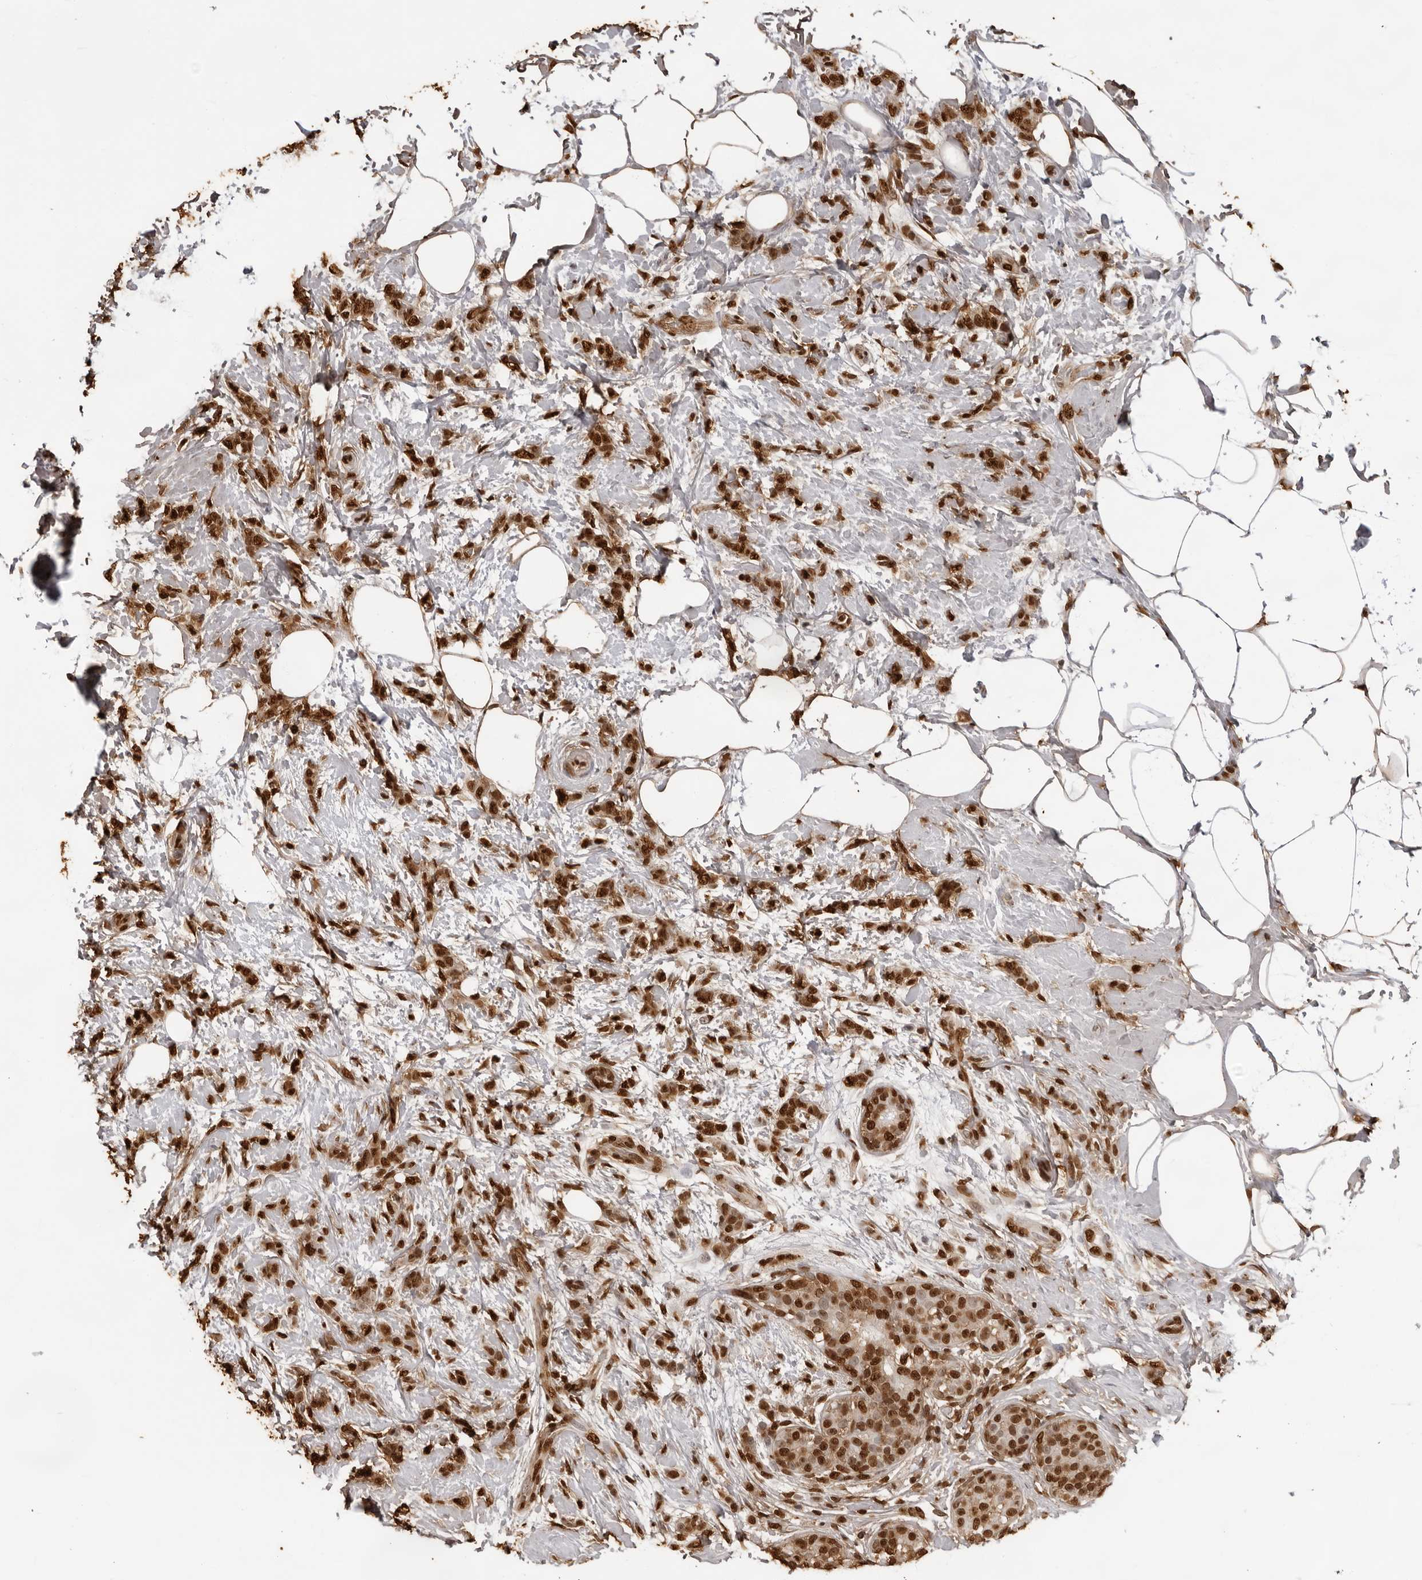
{"staining": {"intensity": "strong", "quantity": ">75%", "location": "cytoplasmic/membranous,nuclear"}, "tissue": "breast cancer", "cell_type": "Tumor cells", "image_type": "cancer", "snomed": [{"axis": "morphology", "description": "Lobular carcinoma, in situ"}, {"axis": "morphology", "description": "Lobular carcinoma"}, {"axis": "topography", "description": "Breast"}], "caption": "IHC image of lobular carcinoma in situ (breast) stained for a protein (brown), which reveals high levels of strong cytoplasmic/membranous and nuclear expression in about >75% of tumor cells.", "gene": "ZFP91", "patient": {"sex": "female", "age": 41}}